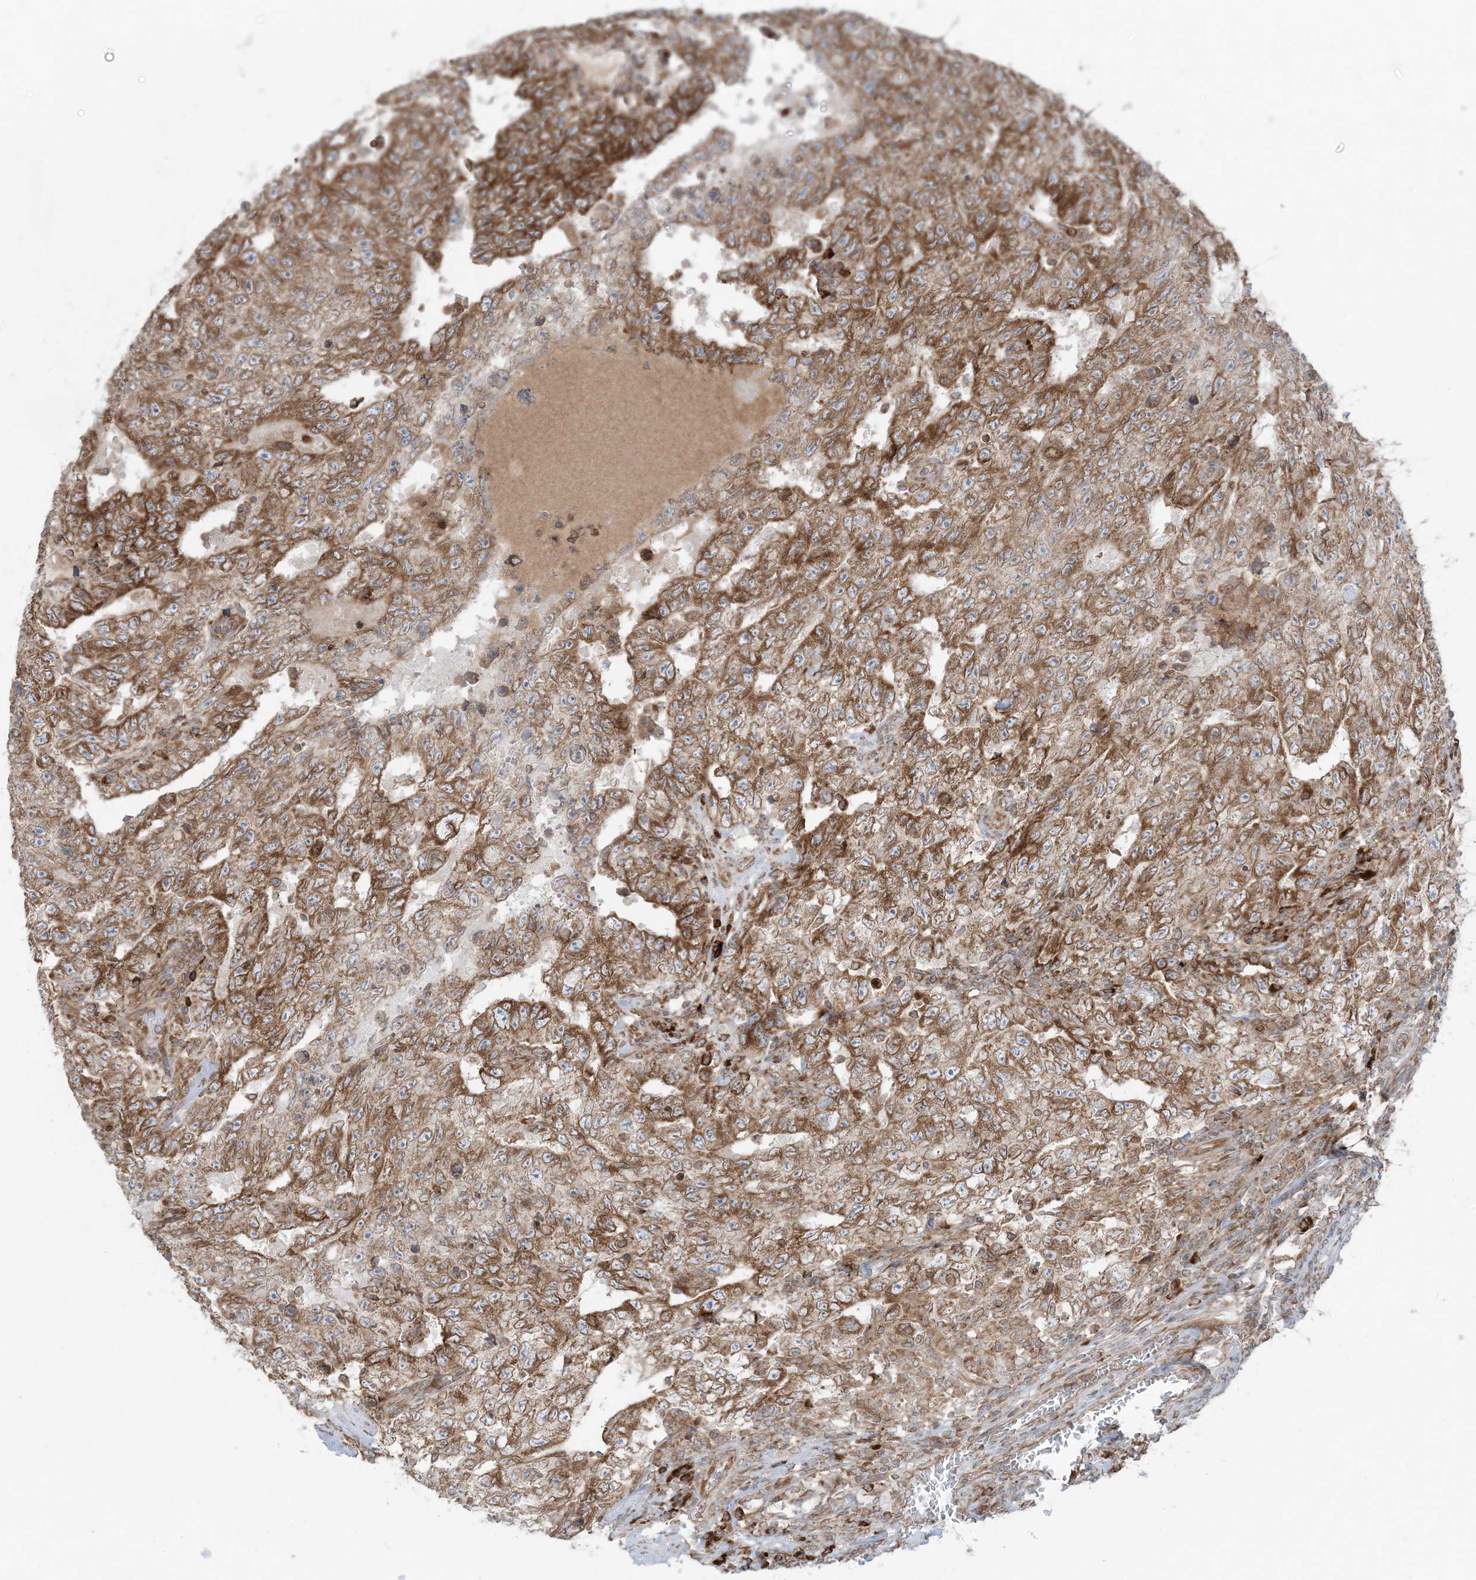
{"staining": {"intensity": "moderate", "quantity": ">75%", "location": "cytoplasmic/membranous"}, "tissue": "testis cancer", "cell_type": "Tumor cells", "image_type": "cancer", "snomed": [{"axis": "morphology", "description": "Carcinoma, Embryonal, NOS"}, {"axis": "topography", "description": "Testis"}], "caption": "Moderate cytoplasmic/membranous staining is identified in approximately >75% of tumor cells in embryonal carcinoma (testis).", "gene": "UBXN4", "patient": {"sex": "male", "age": 26}}